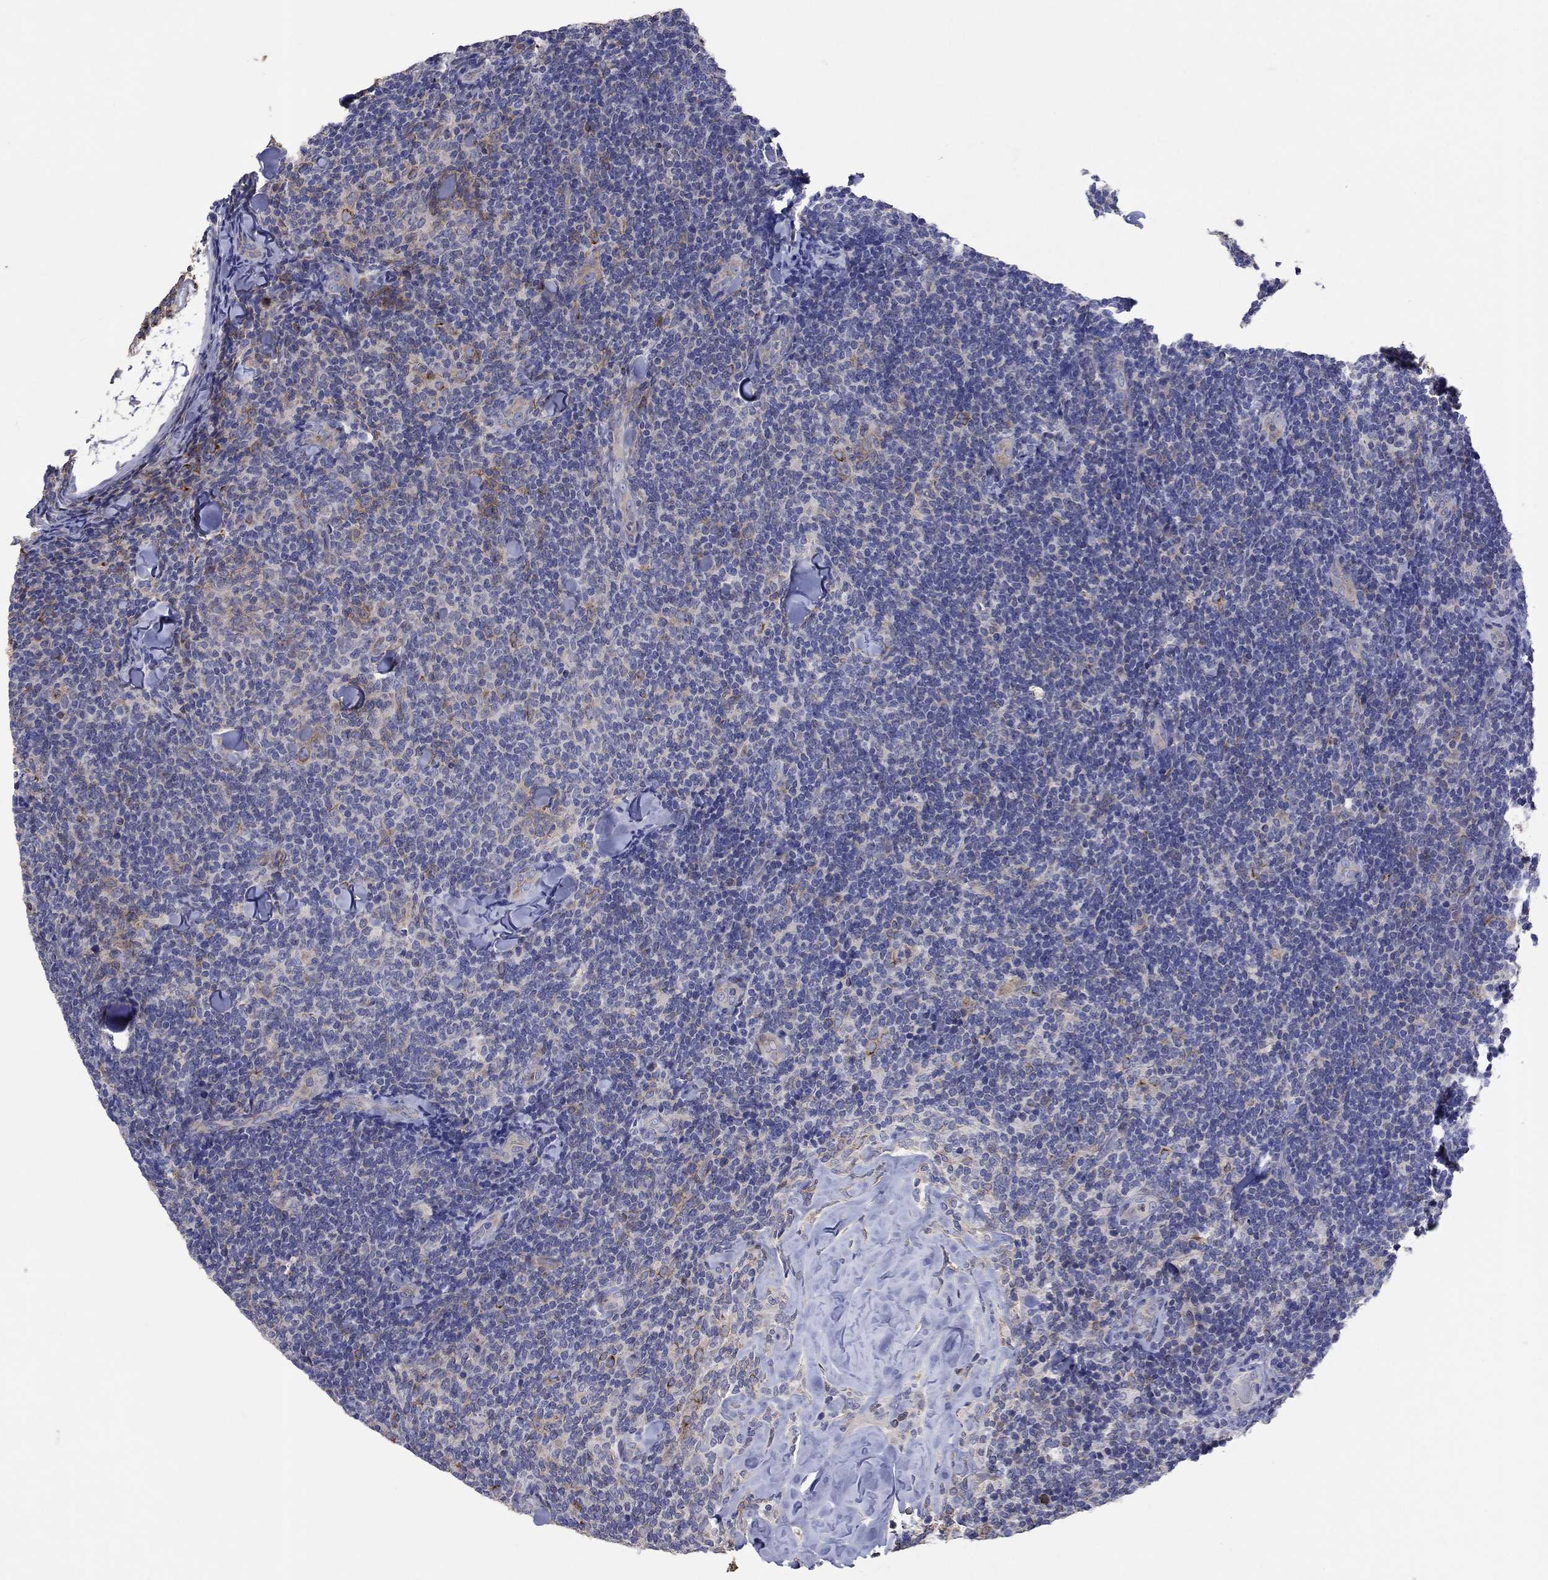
{"staining": {"intensity": "strong", "quantity": "25%-75%", "location": "cytoplasmic/membranous"}, "tissue": "lymphoma", "cell_type": "Tumor cells", "image_type": "cancer", "snomed": [{"axis": "morphology", "description": "Malignant lymphoma, non-Hodgkin's type, Low grade"}, {"axis": "topography", "description": "Lymph node"}], "caption": "Protein expression analysis of human malignant lymphoma, non-Hodgkin's type (low-grade) reveals strong cytoplasmic/membranous expression in approximately 25%-75% of tumor cells.", "gene": "TPRN", "patient": {"sex": "female", "age": 56}}